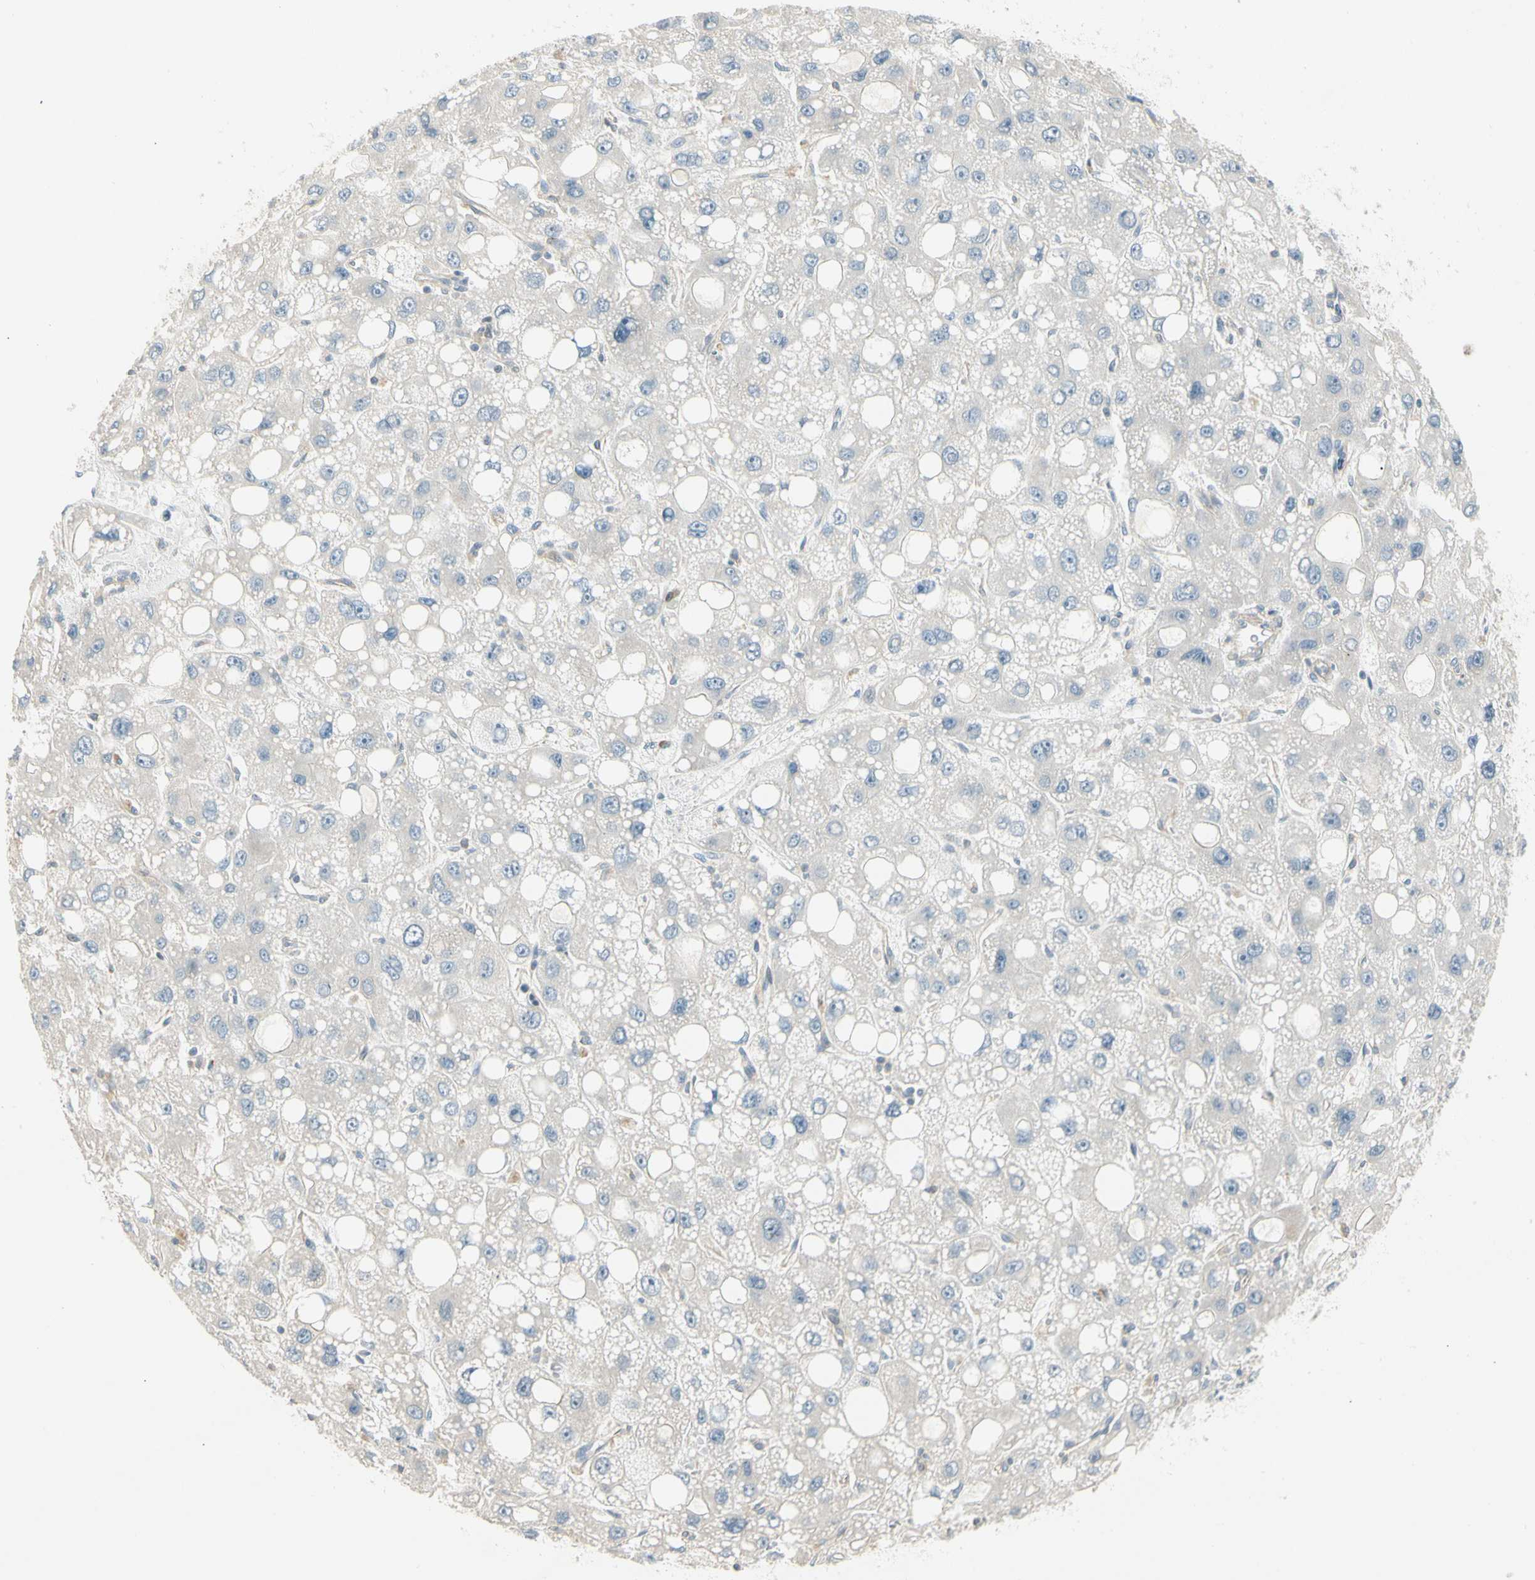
{"staining": {"intensity": "negative", "quantity": "none", "location": "none"}, "tissue": "liver cancer", "cell_type": "Tumor cells", "image_type": "cancer", "snomed": [{"axis": "morphology", "description": "Carcinoma, Hepatocellular, NOS"}, {"axis": "topography", "description": "Liver"}], "caption": "Tumor cells are negative for protein expression in human liver cancer (hepatocellular carcinoma).", "gene": "ADGRA3", "patient": {"sex": "male", "age": 55}}